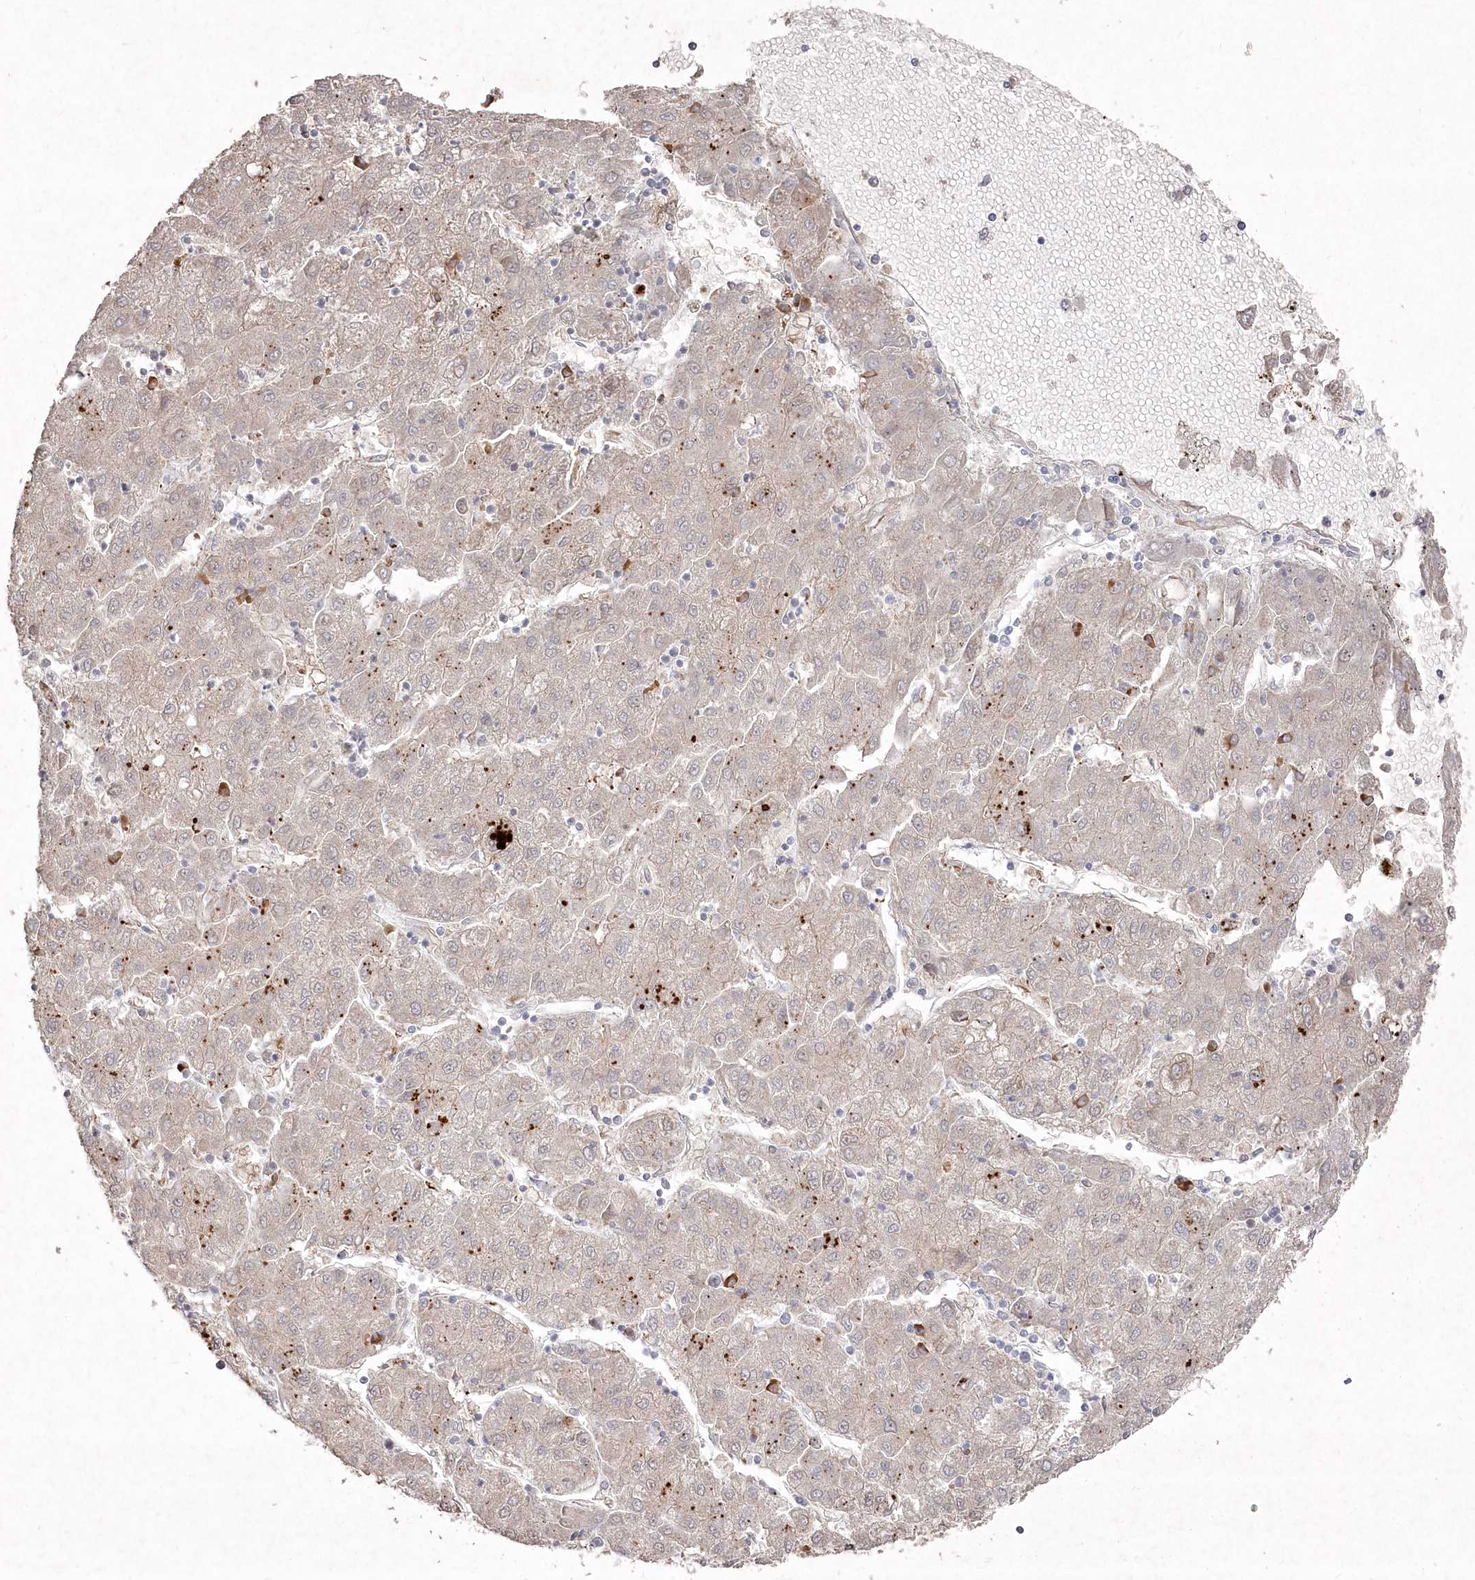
{"staining": {"intensity": "negative", "quantity": "none", "location": "none"}, "tissue": "liver cancer", "cell_type": "Tumor cells", "image_type": "cancer", "snomed": [{"axis": "morphology", "description": "Carcinoma, Hepatocellular, NOS"}, {"axis": "topography", "description": "Liver"}], "caption": "A high-resolution image shows IHC staining of liver cancer, which demonstrates no significant positivity in tumor cells.", "gene": "TGFBRAP1", "patient": {"sex": "male", "age": 72}}